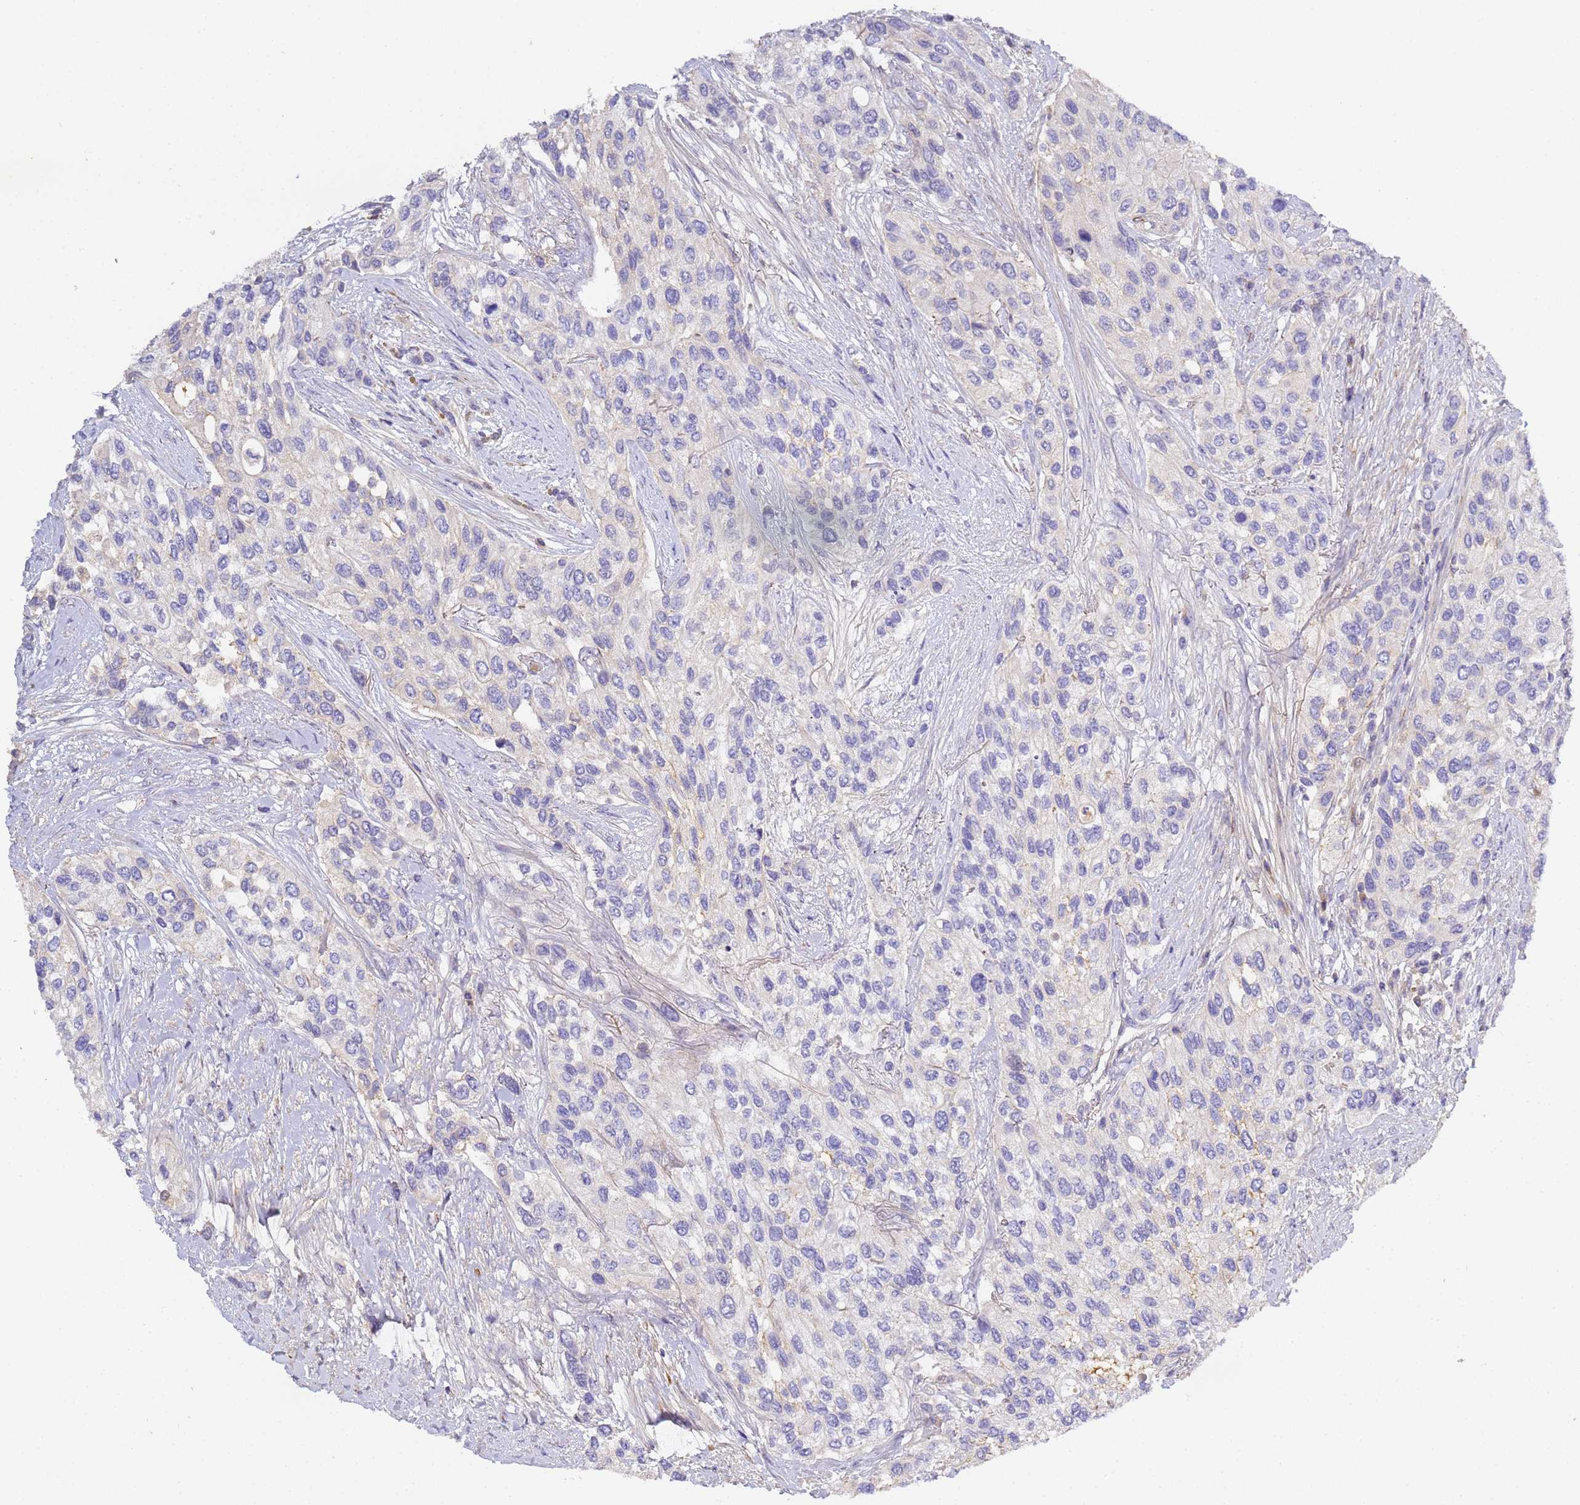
{"staining": {"intensity": "negative", "quantity": "none", "location": "none"}, "tissue": "urothelial cancer", "cell_type": "Tumor cells", "image_type": "cancer", "snomed": [{"axis": "morphology", "description": "Normal tissue, NOS"}, {"axis": "morphology", "description": "Urothelial carcinoma, High grade"}, {"axis": "topography", "description": "Vascular tissue"}, {"axis": "topography", "description": "Urinary bladder"}], "caption": "The immunohistochemistry (IHC) micrograph has no significant positivity in tumor cells of urothelial carcinoma (high-grade) tissue.", "gene": "CFH", "patient": {"sex": "female", "age": 56}}